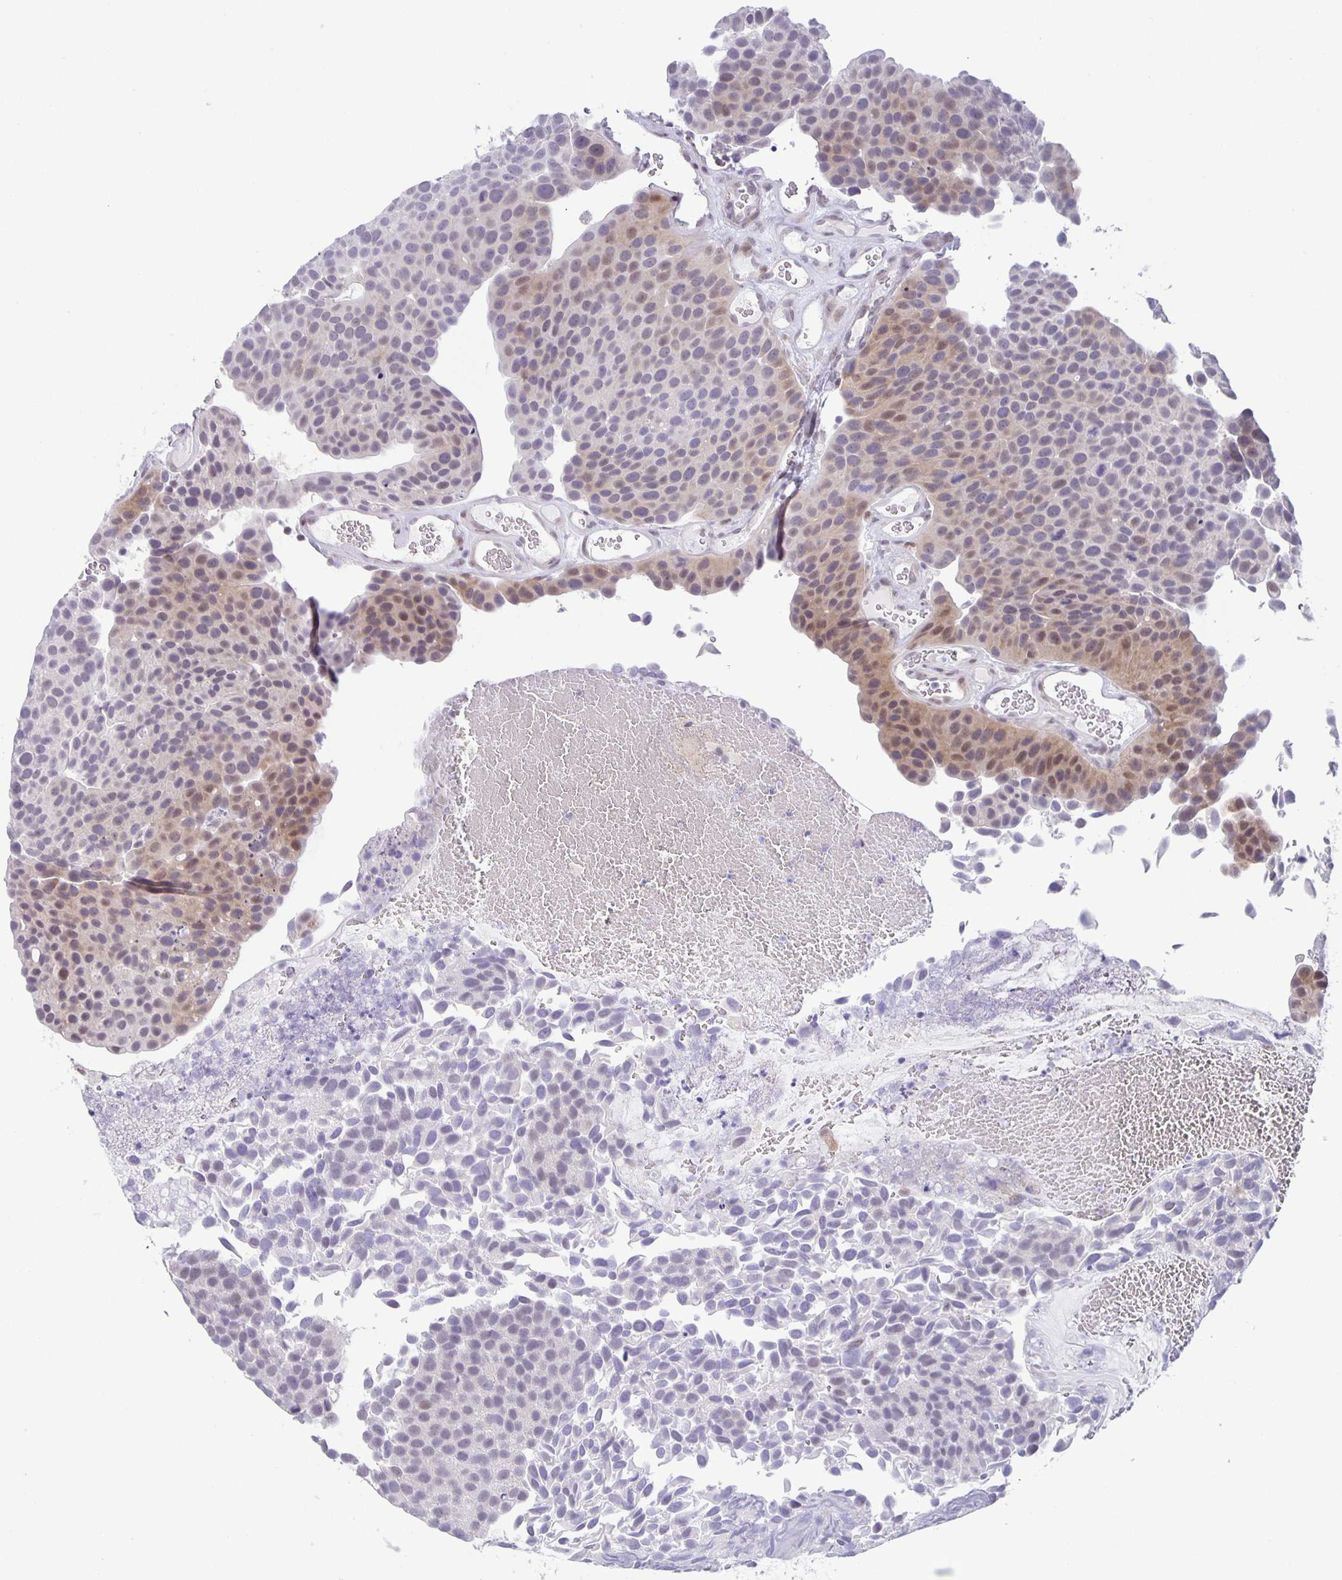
{"staining": {"intensity": "weak", "quantity": "<25%", "location": "cytoplasmic/membranous,nuclear"}, "tissue": "urothelial cancer", "cell_type": "Tumor cells", "image_type": "cancer", "snomed": [{"axis": "morphology", "description": "Urothelial carcinoma, Low grade"}, {"axis": "topography", "description": "Urinary bladder"}], "caption": "Urothelial carcinoma (low-grade) was stained to show a protein in brown. There is no significant positivity in tumor cells.", "gene": "PHRF1", "patient": {"sex": "female", "age": 69}}